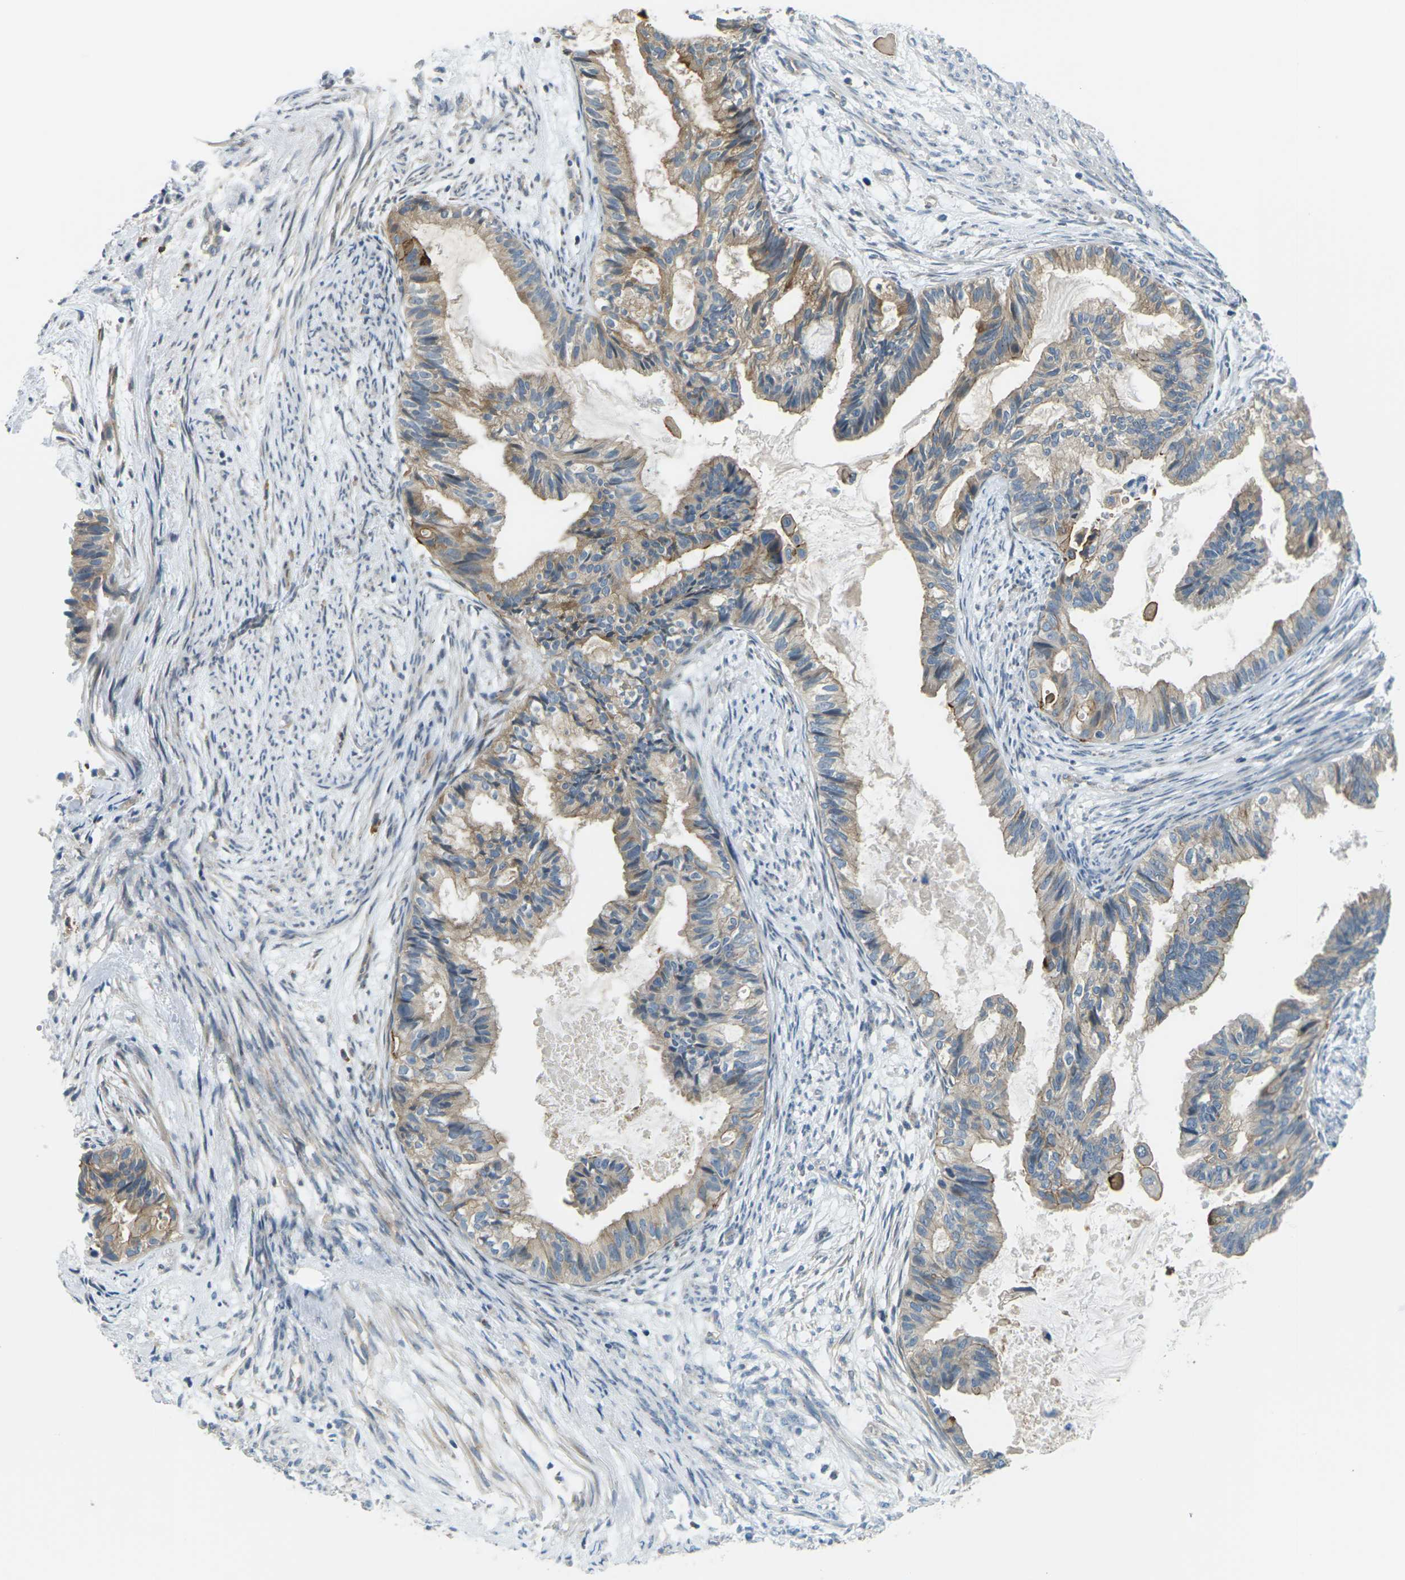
{"staining": {"intensity": "moderate", "quantity": ">75%", "location": "cytoplasmic/membranous"}, "tissue": "cervical cancer", "cell_type": "Tumor cells", "image_type": "cancer", "snomed": [{"axis": "morphology", "description": "Normal tissue, NOS"}, {"axis": "morphology", "description": "Adenocarcinoma, NOS"}, {"axis": "topography", "description": "Cervix"}, {"axis": "topography", "description": "Endometrium"}], "caption": "This image displays cervical cancer (adenocarcinoma) stained with immunohistochemistry to label a protein in brown. The cytoplasmic/membranous of tumor cells show moderate positivity for the protein. Nuclei are counter-stained blue.", "gene": "SLC13A3", "patient": {"sex": "female", "age": 86}}